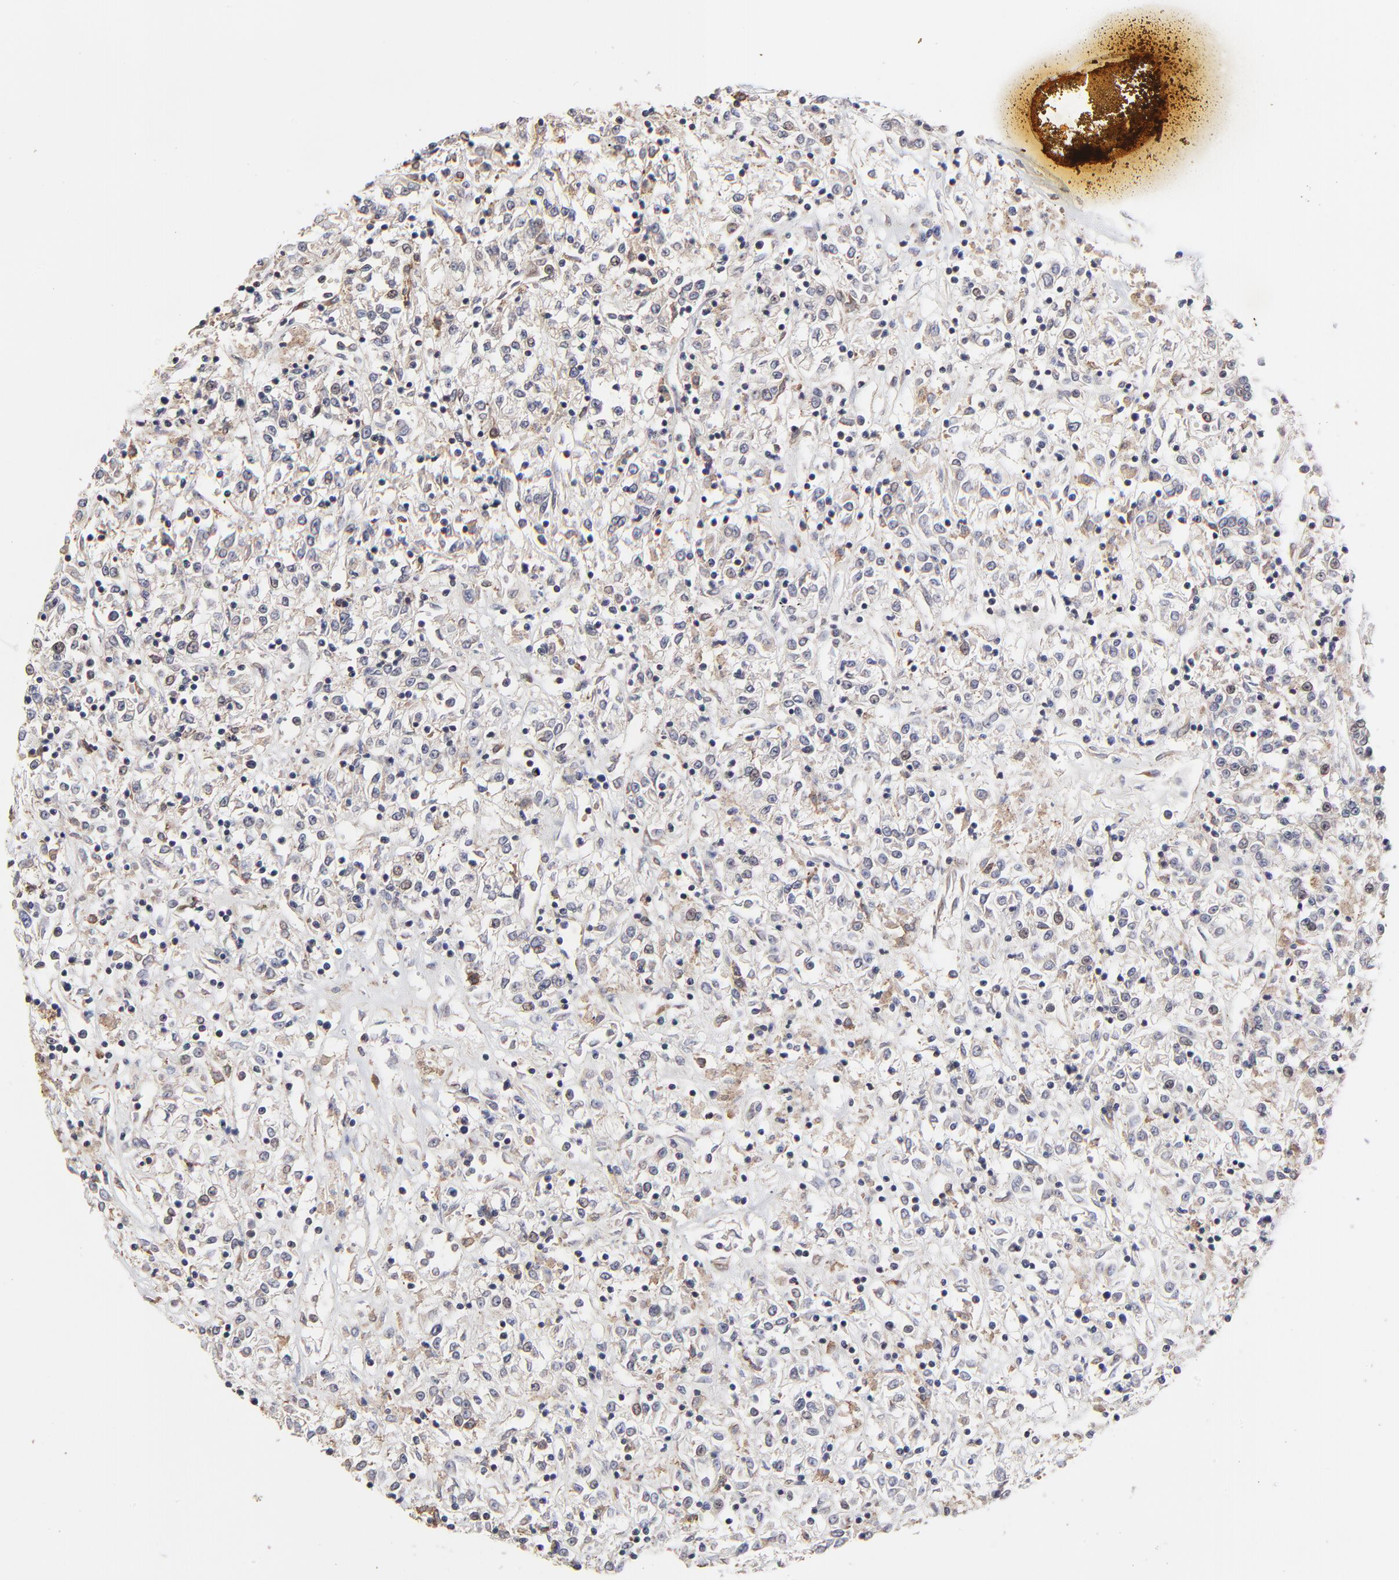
{"staining": {"intensity": "weak", "quantity": "<25%", "location": "cytoplasmic/membranous"}, "tissue": "renal cancer", "cell_type": "Tumor cells", "image_type": "cancer", "snomed": [{"axis": "morphology", "description": "Adenocarcinoma, NOS"}, {"axis": "topography", "description": "Kidney"}], "caption": "High power microscopy micrograph of an IHC histopathology image of renal cancer (adenocarcinoma), revealing no significant staining in tumor cells. Nuclei are stained in blue.", "gene": "ELP2", "patient": {"sex": "female", "age": 76}}